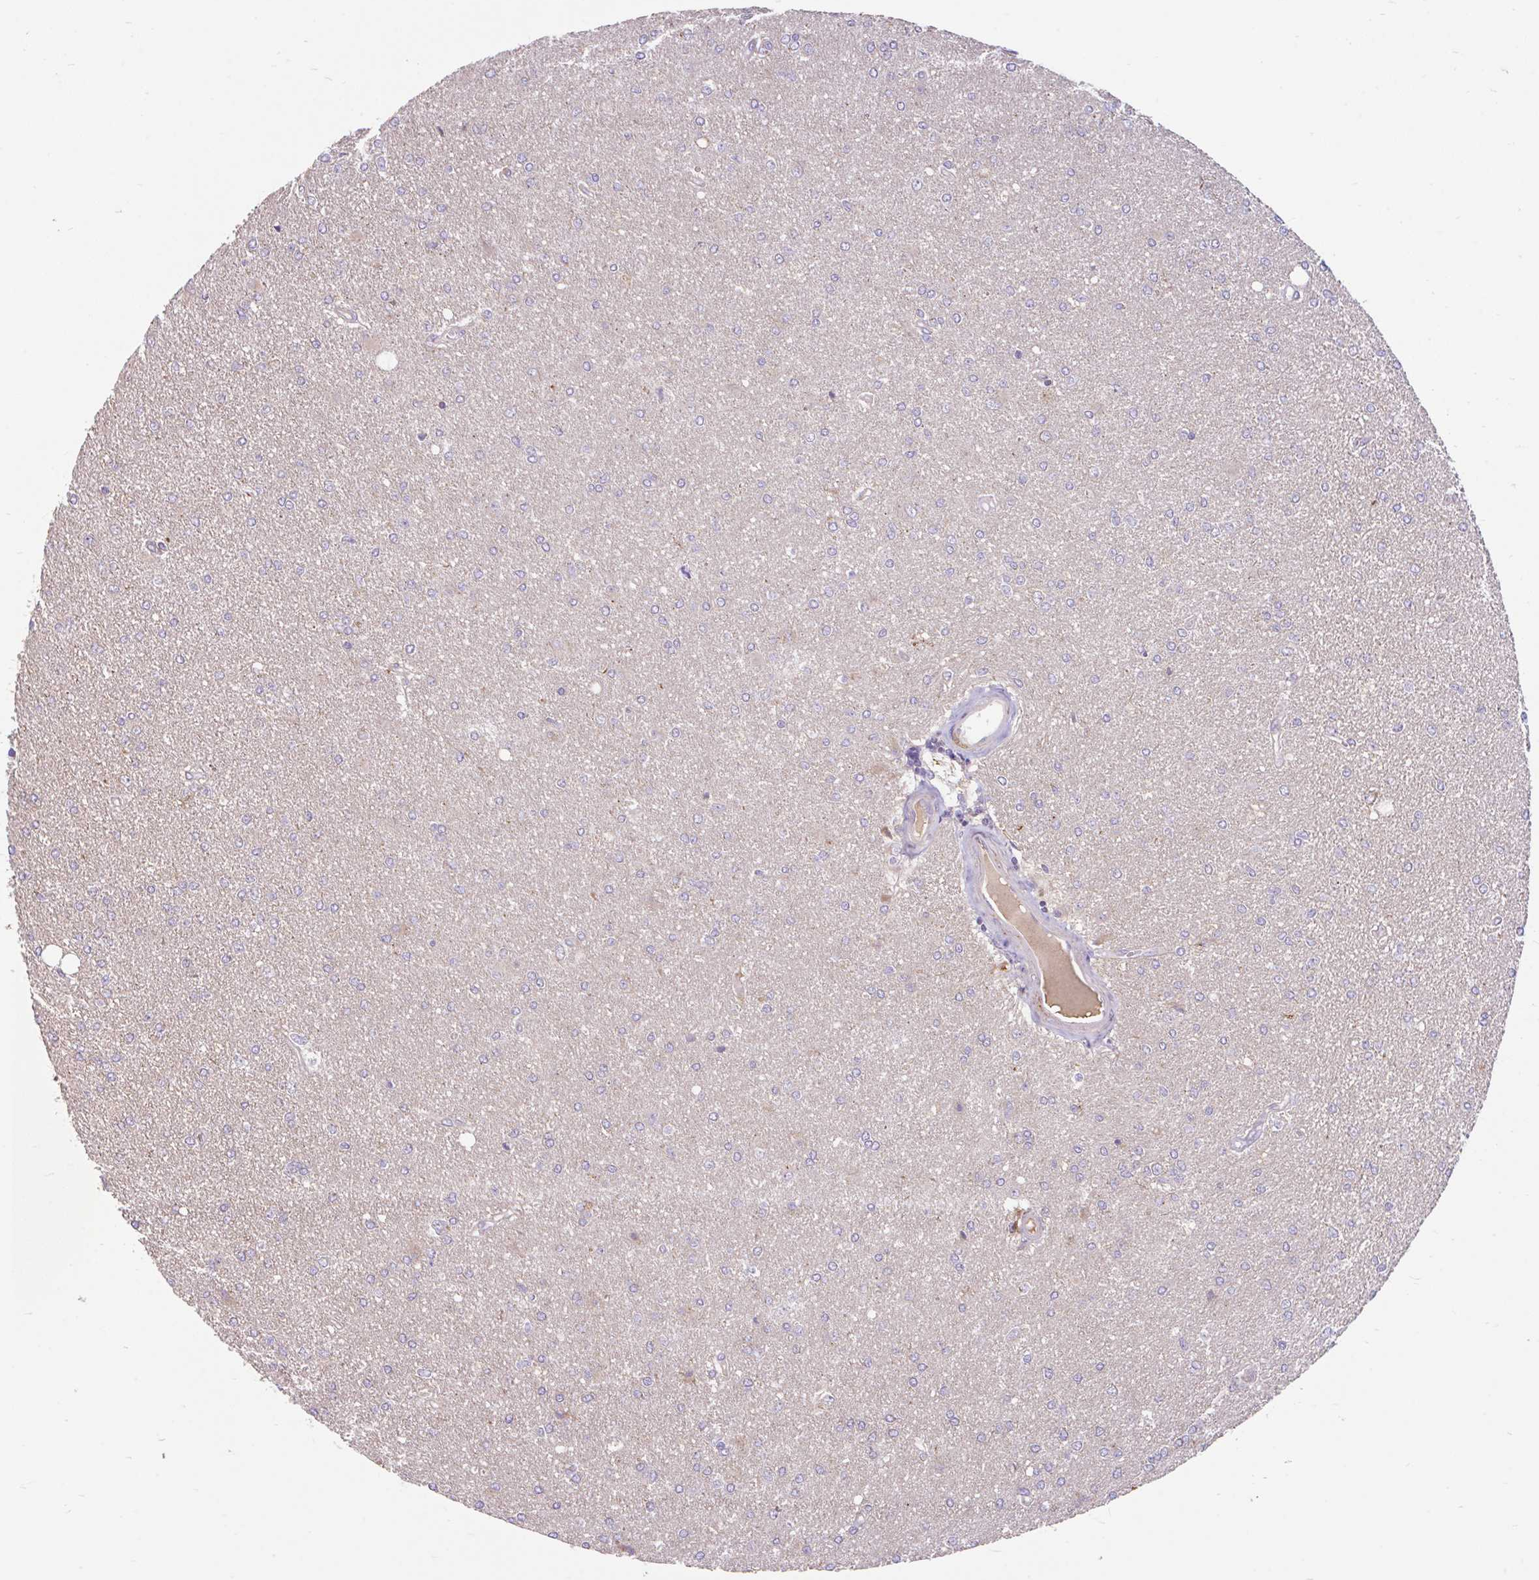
{"staining": {"intensity": "moderate", "quantity": "<25%", "location": "cytoplasmic/membranous"}, "tissue": "glioma", "cell_type": "Tumor cells", "image_type": "cancer", "snomed": [{"axis": "morphology", "description": "Glioma, malignant, High grade"}, {"axis": "topography", "description": "Brain"}], "caption": "Protein analysis of high-grade glioma (malignant) tissue displays moderate cytoplasmic/membranous expression in about <25% of tumor cells. The protein is stained brown, and the nuclei are stained in blue (DAB (3,3'-diaminobenzidine) IHC with brightfield microscopy, high magnification).", "gene": "RALBP1", "patient": {"sex": "male", "age": 67}}